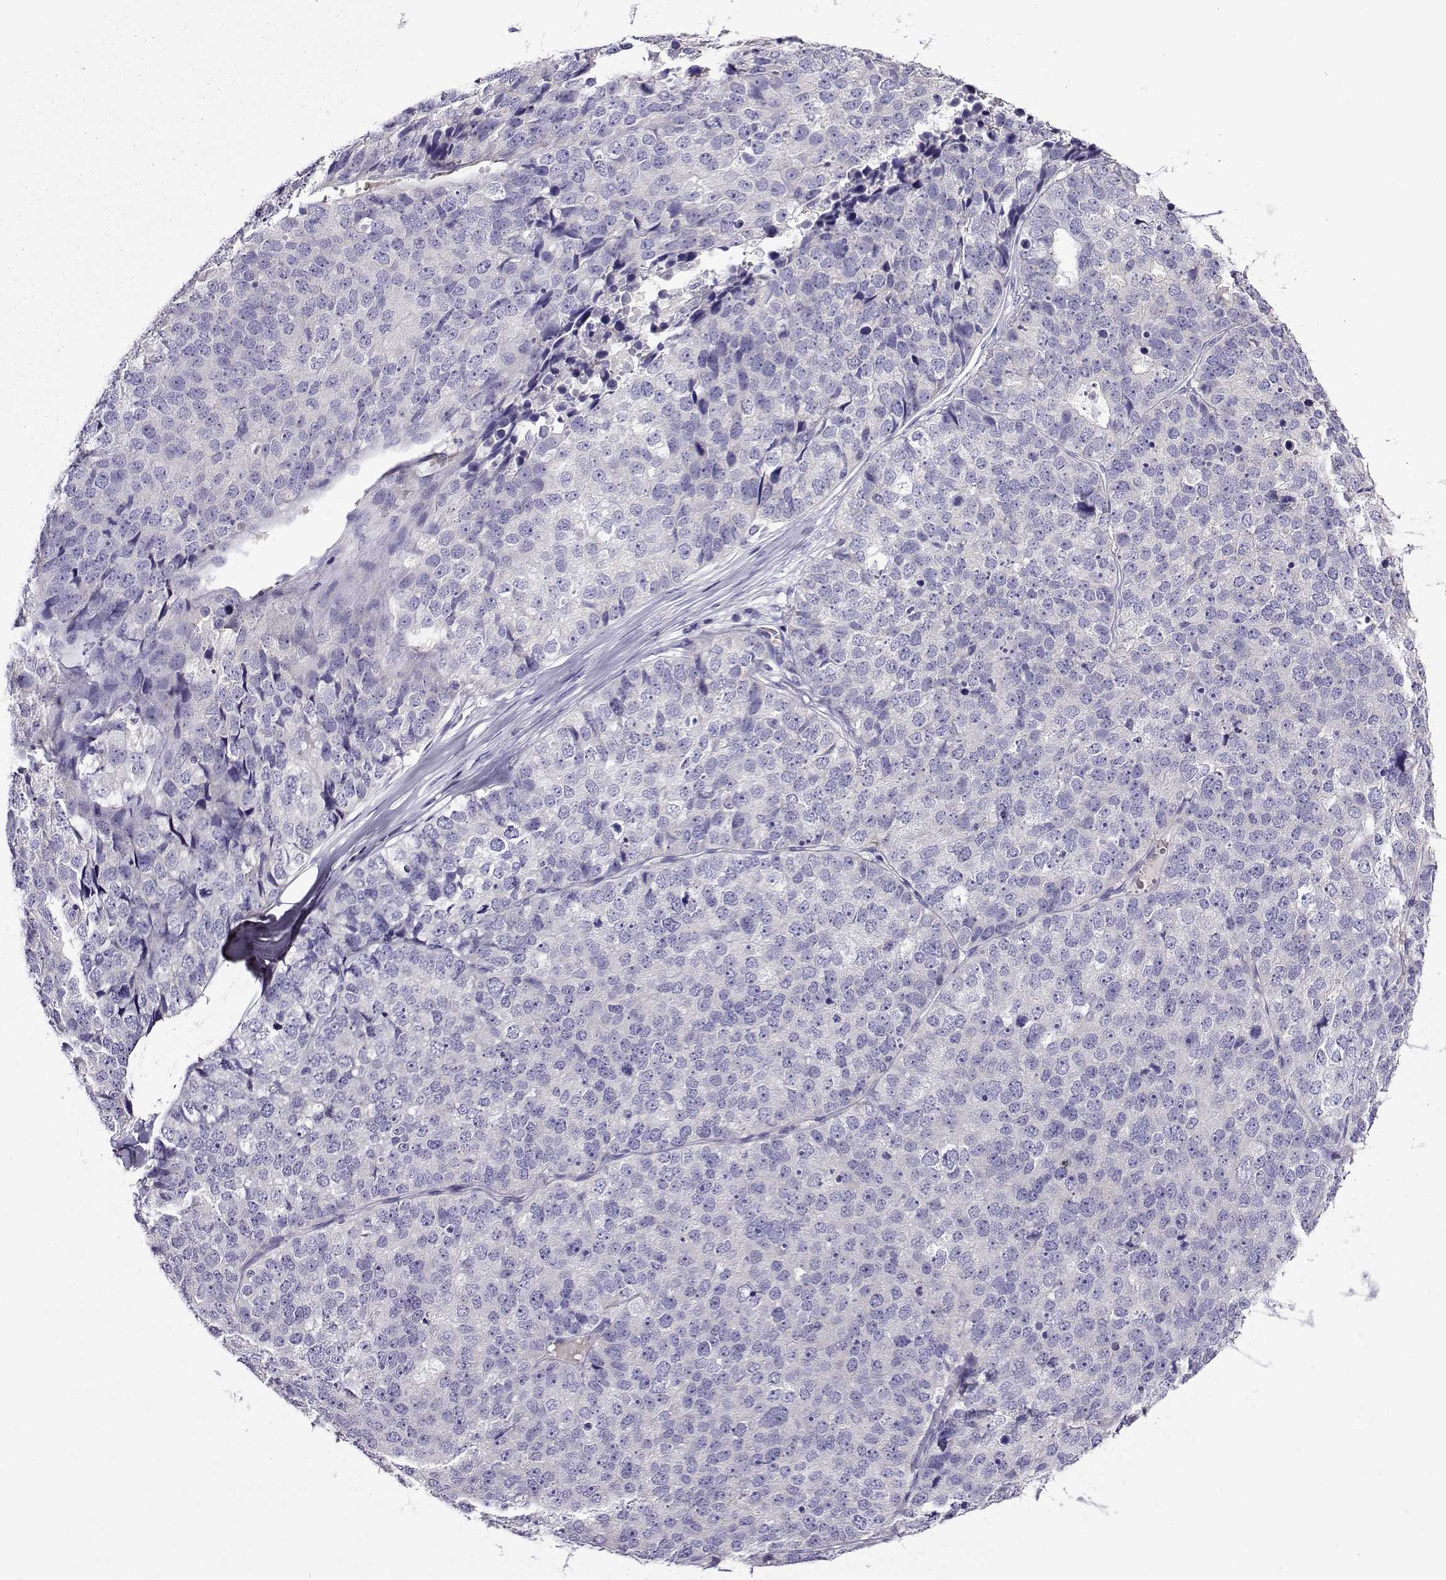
{"staining": {"intensity": "negative", "quantity": "none", "location": "none"}, "tissue": "stomach cancer", "cell_type": "Tumor cells", "image_type": "cancer", "snomed": [{"axis": "morphology", "description": "Adenocarcinoma, NOS"}, {"axis": "topography", "description": "Stomach"}], "caption": "This is a histopathology image of immunohistochemistry (IHC) staining of stomach cancer, which shows no staining in tumor cells. (DAB (3,3'-diaminobenzidine) IHC visualized using brightfield microscopy, high magnification).", "gene": "LINGO1", "patient": {"sex": "male", "age": 69}}